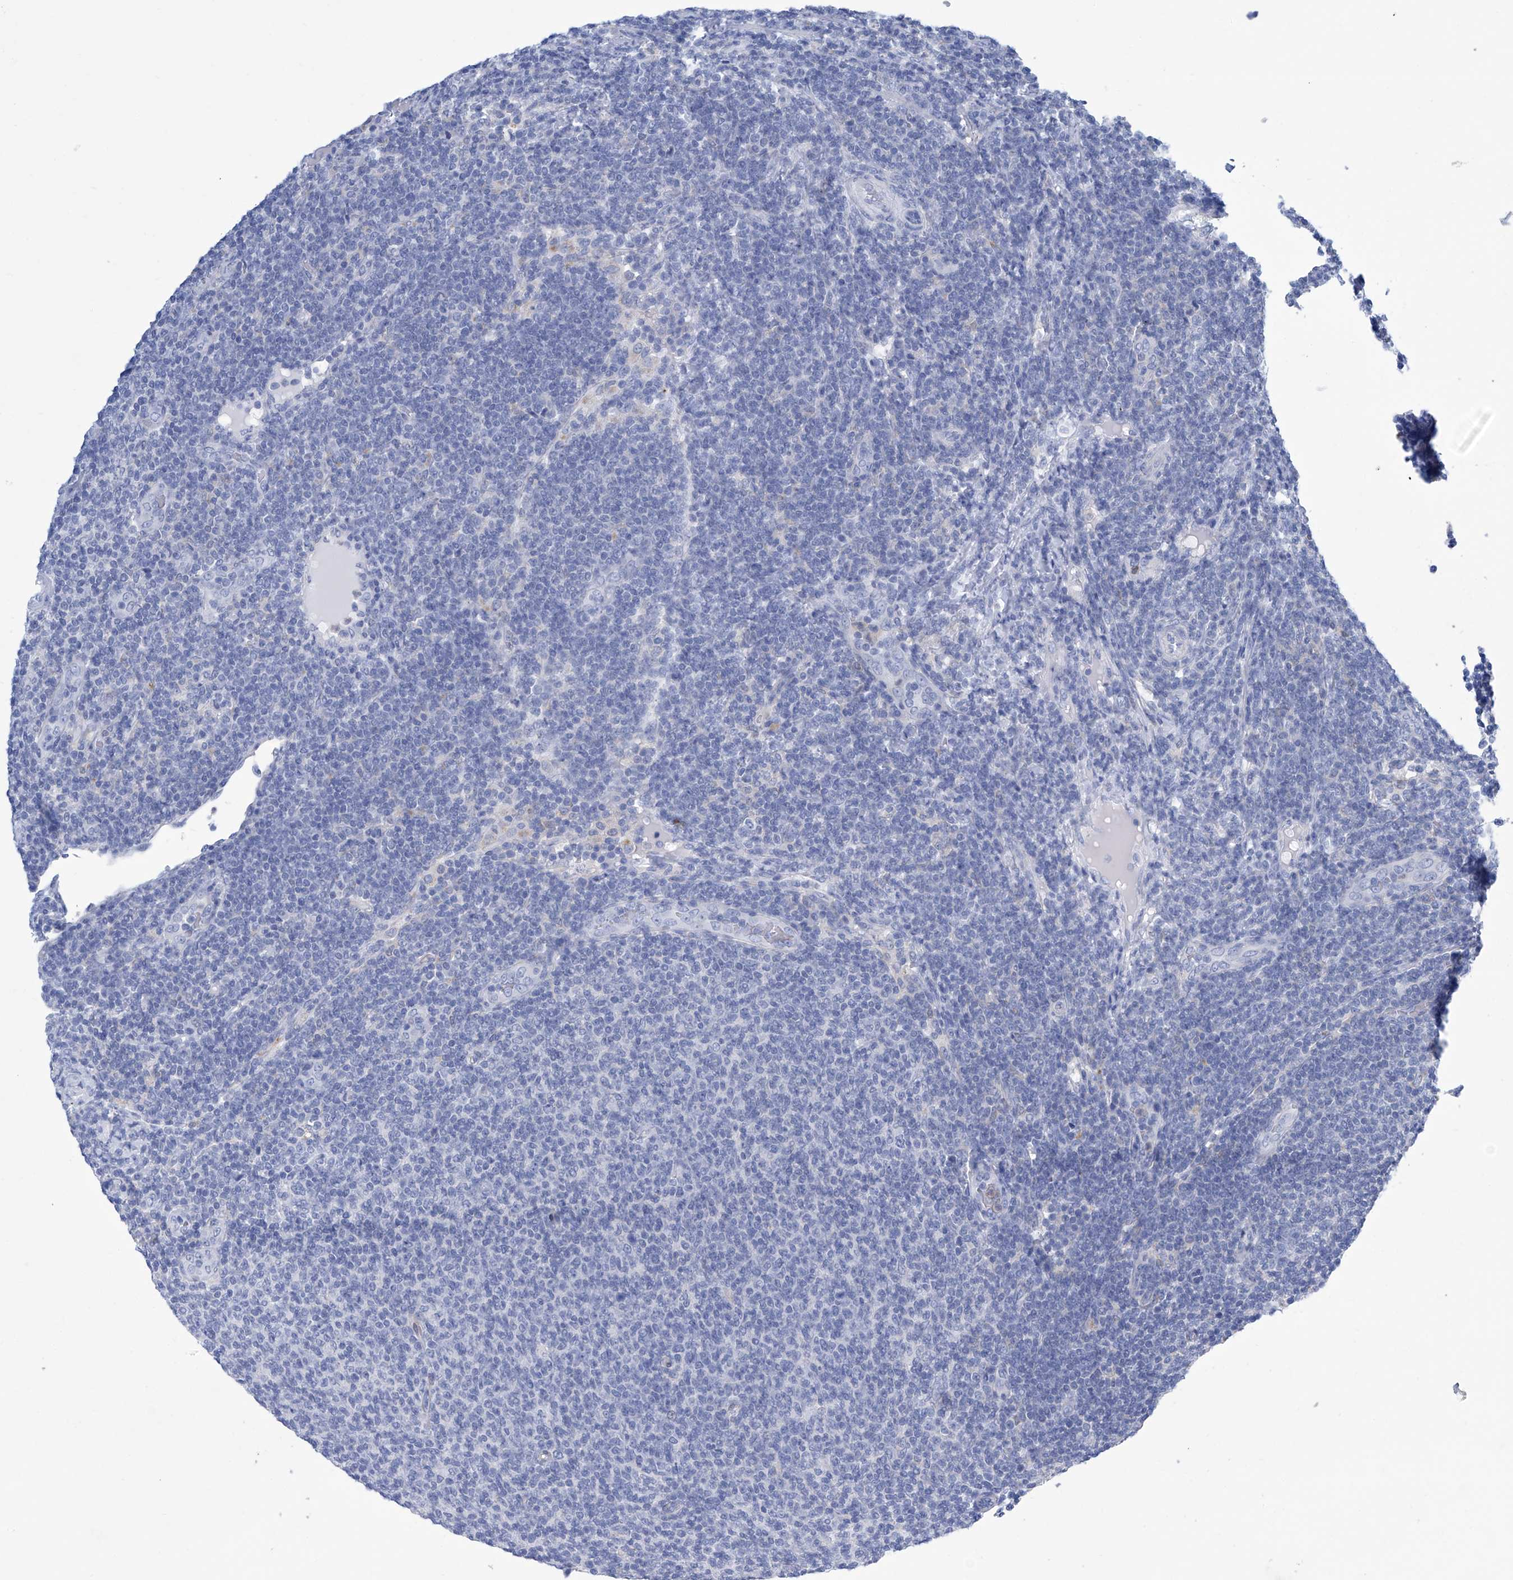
{"staining": {"intensity": "negative", "quantity": "none", "location": "none"}, "tissue": "lymphoma", "cell_type": "Tumor cells", "image_type": "cancer", "snomed": [{"axis": "morphology", "description": "Malignant lymphoma, non-Hodgkin's type, Low grade"}, {"axis": "topography", "description": "Lymph node"}], "caption": "Image shows no significant protein staining in tumor cells of lymphoma.", "gene": "IMPA2", "patient": {"sex": "male", "age": 66}}